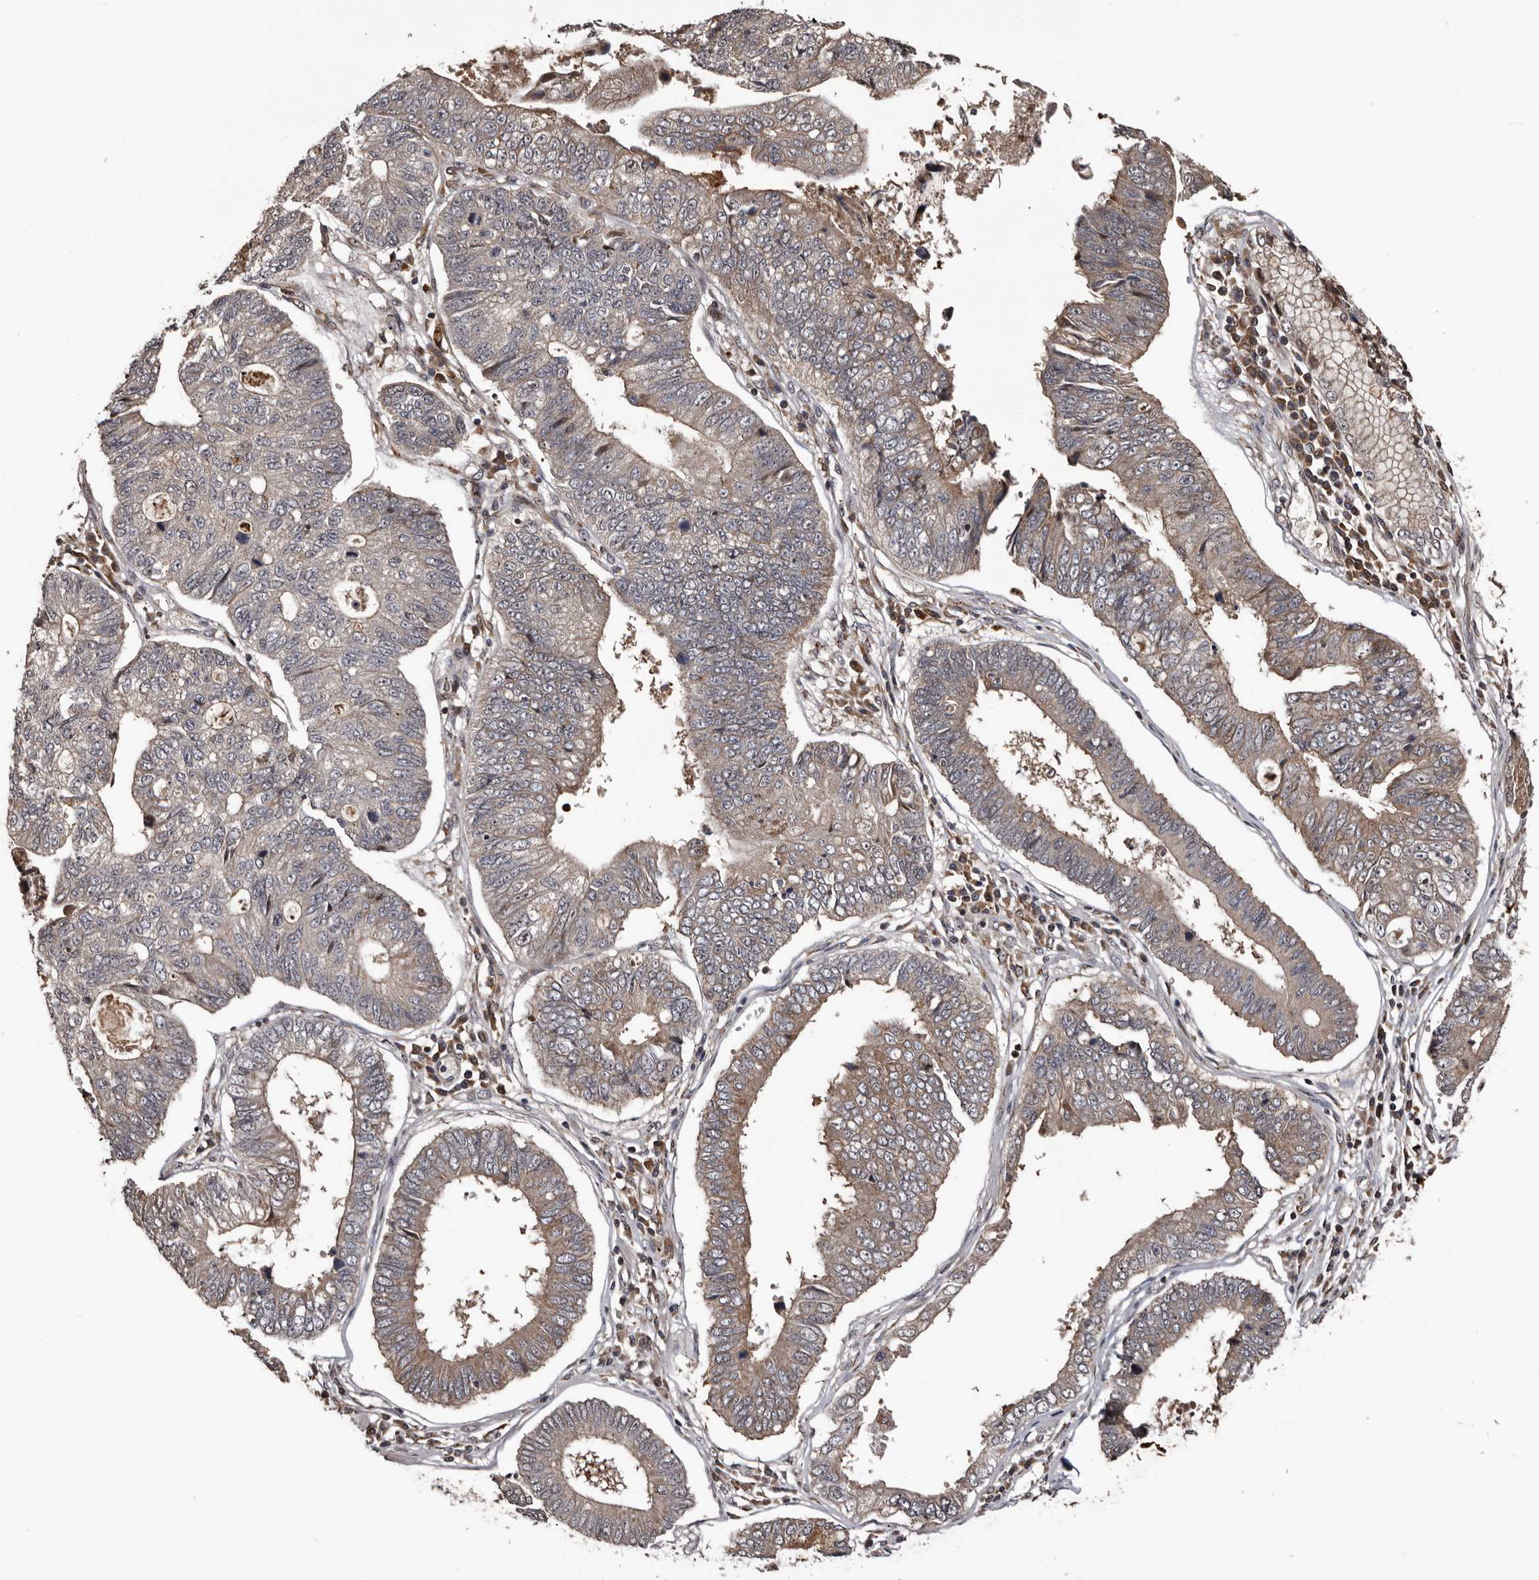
{"staining": {"intensity": "weak", "quantity": "<25%", "location": "cytoplasmic/membranous"}, "tissue": "stomach cancer", "cell_type": "Tumor cells", "image_type": "cancer", "snomed": [{"axis": "morphology", "description": "Adenocarcinoma, NOS"}, {"axis": "topography", "description": "Stomach"}], "caption": "Immunohistochemical staining of adenocarcinoma (stomach) displays no significant positivity in tumor cells. Nuclei are stained in blue.", "gene": "SERTAD4", "patient": {"sex": "male", "age": 59}}